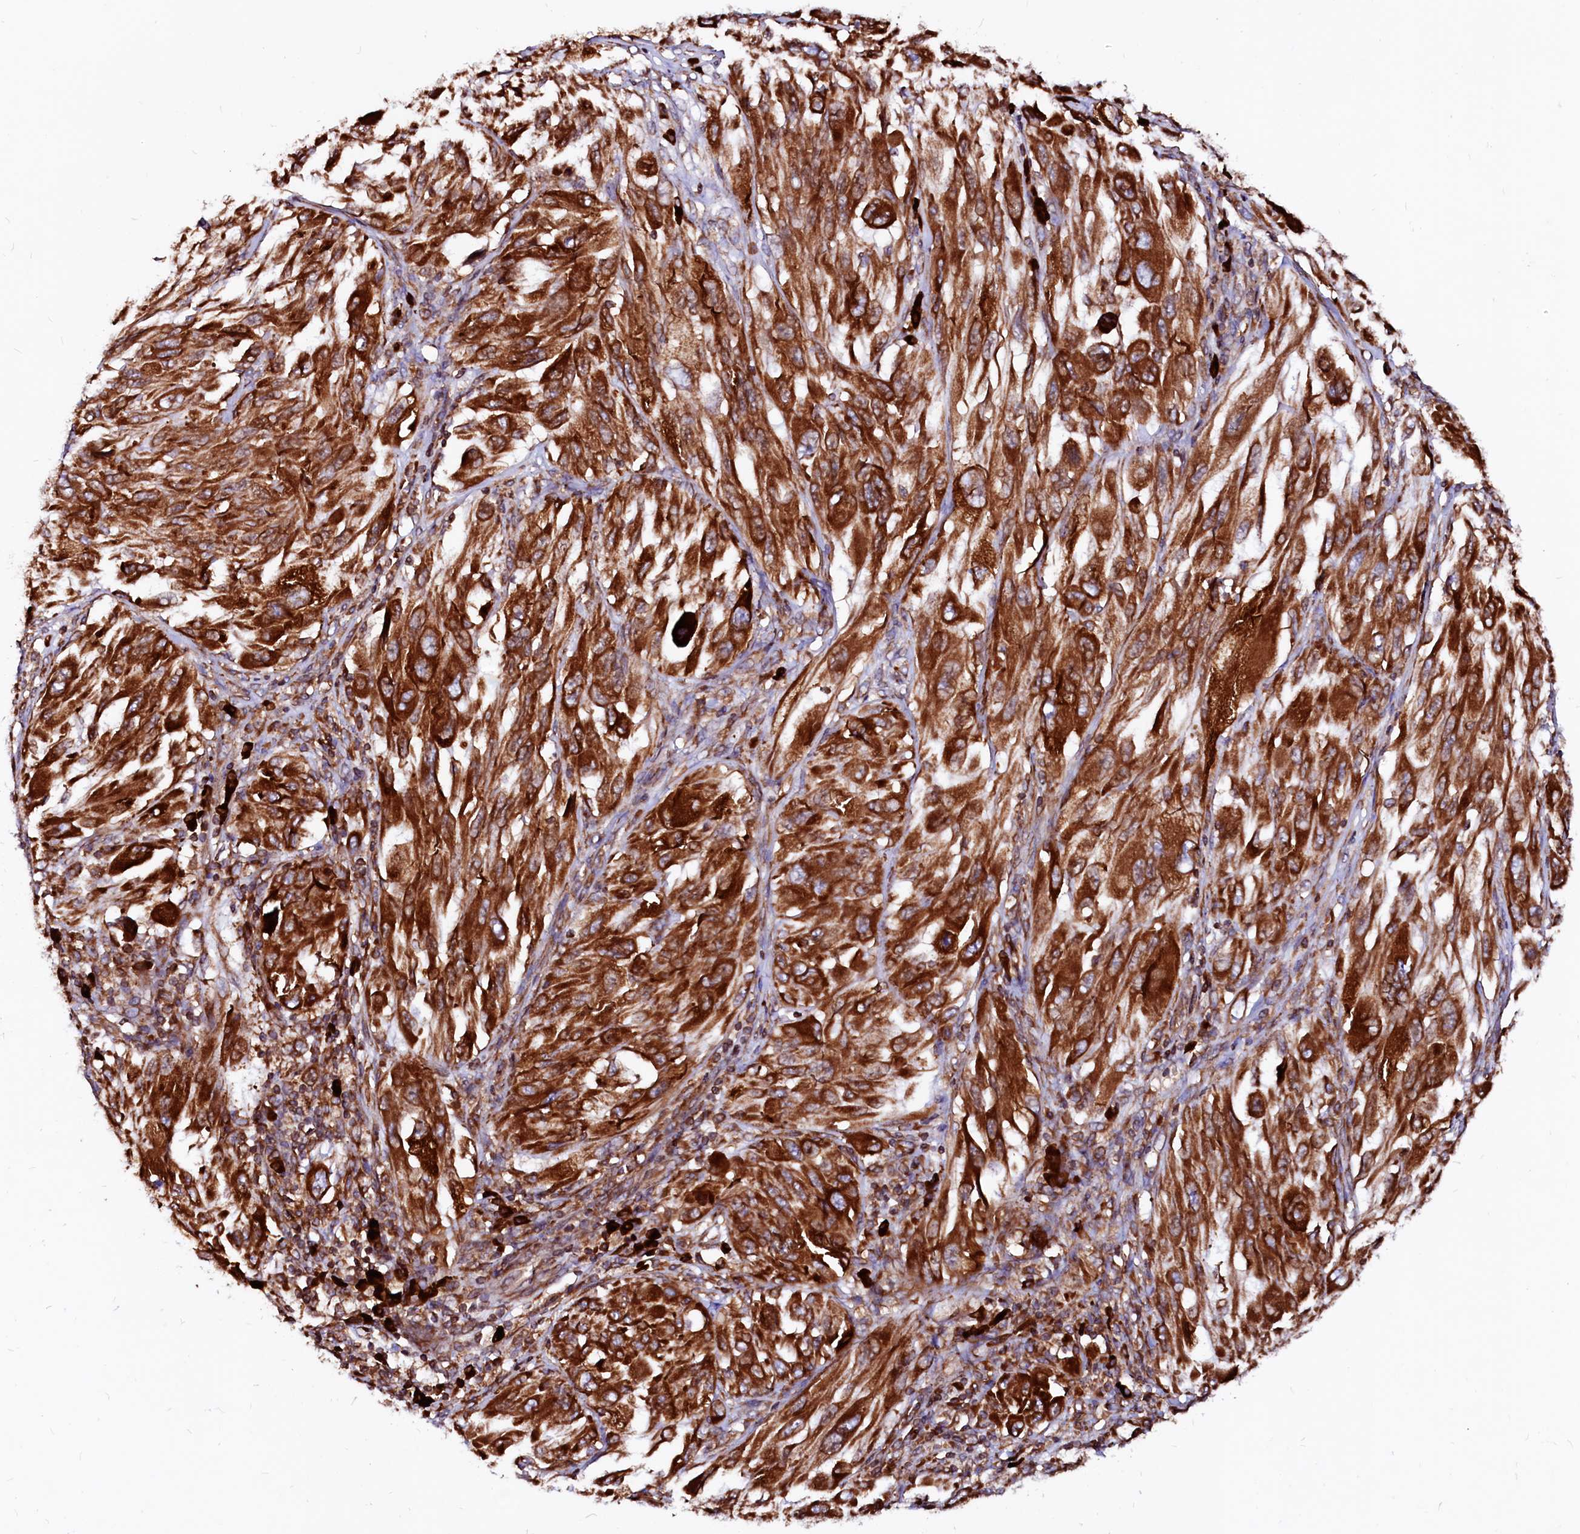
{"staining": {"intensity": "strong", "quantity": ">75%", "location": "cytoplasmic/membranous"}, "tissue": "melanoma", "cell_type": "Tumor cells", "image_type": "cancer", "snomed": [{"axis": "morphology", "description": "Malignant melanoma, NOS"}, {"axis": "topography", "description": "Skin"}], "caption": "Melanoma was stained to show a protein in brown. There is high levels of strong cytoplasmic/membranous positivity in about >75% of tumor cells.", "gene": "DERL1", "patient": {"sex": "female", "age": 91}}